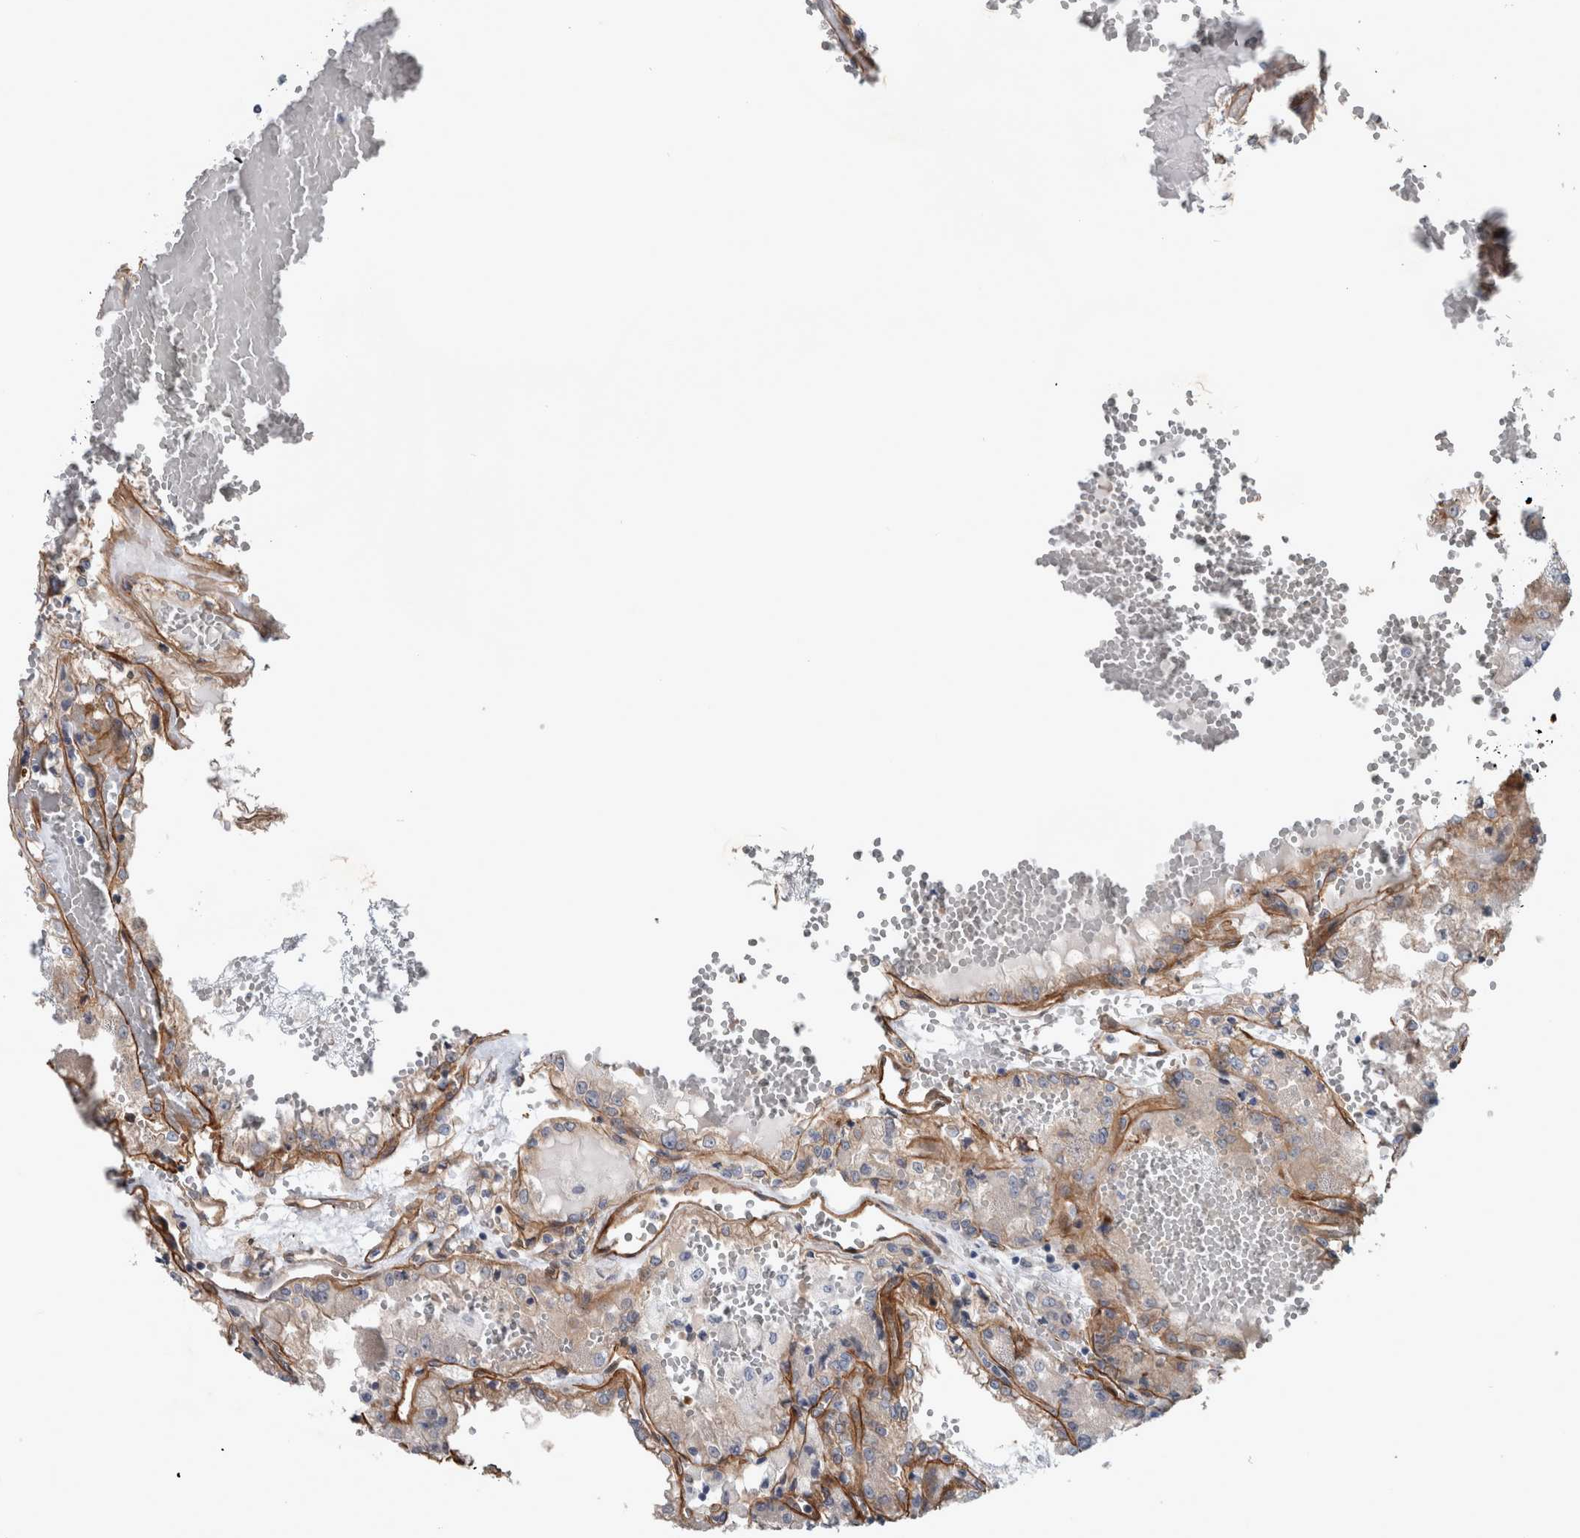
{"staining": {"intensity": "moderate", "quantity": "25%-75%", "location": "cytoplasmic/membranous"}, "tissue": "renal cancer", "cell_type": "Tumor cells", "image_type": "cancer", "snomed": [{"axis": "morphology", "description": "Adenocarcinoma, NOS"}, {"axis": "topography", "description": "Kidney"}], "caption": "A medium amount of moderate cytoplasmic/membranous staining is present in approximately 25%-75% of tumor cells in adenocarcinoma (renal) tissue. Nuclei are stained in blue.", "gene": "BCAM", "patient": {"sex": "female", "age": 56}}